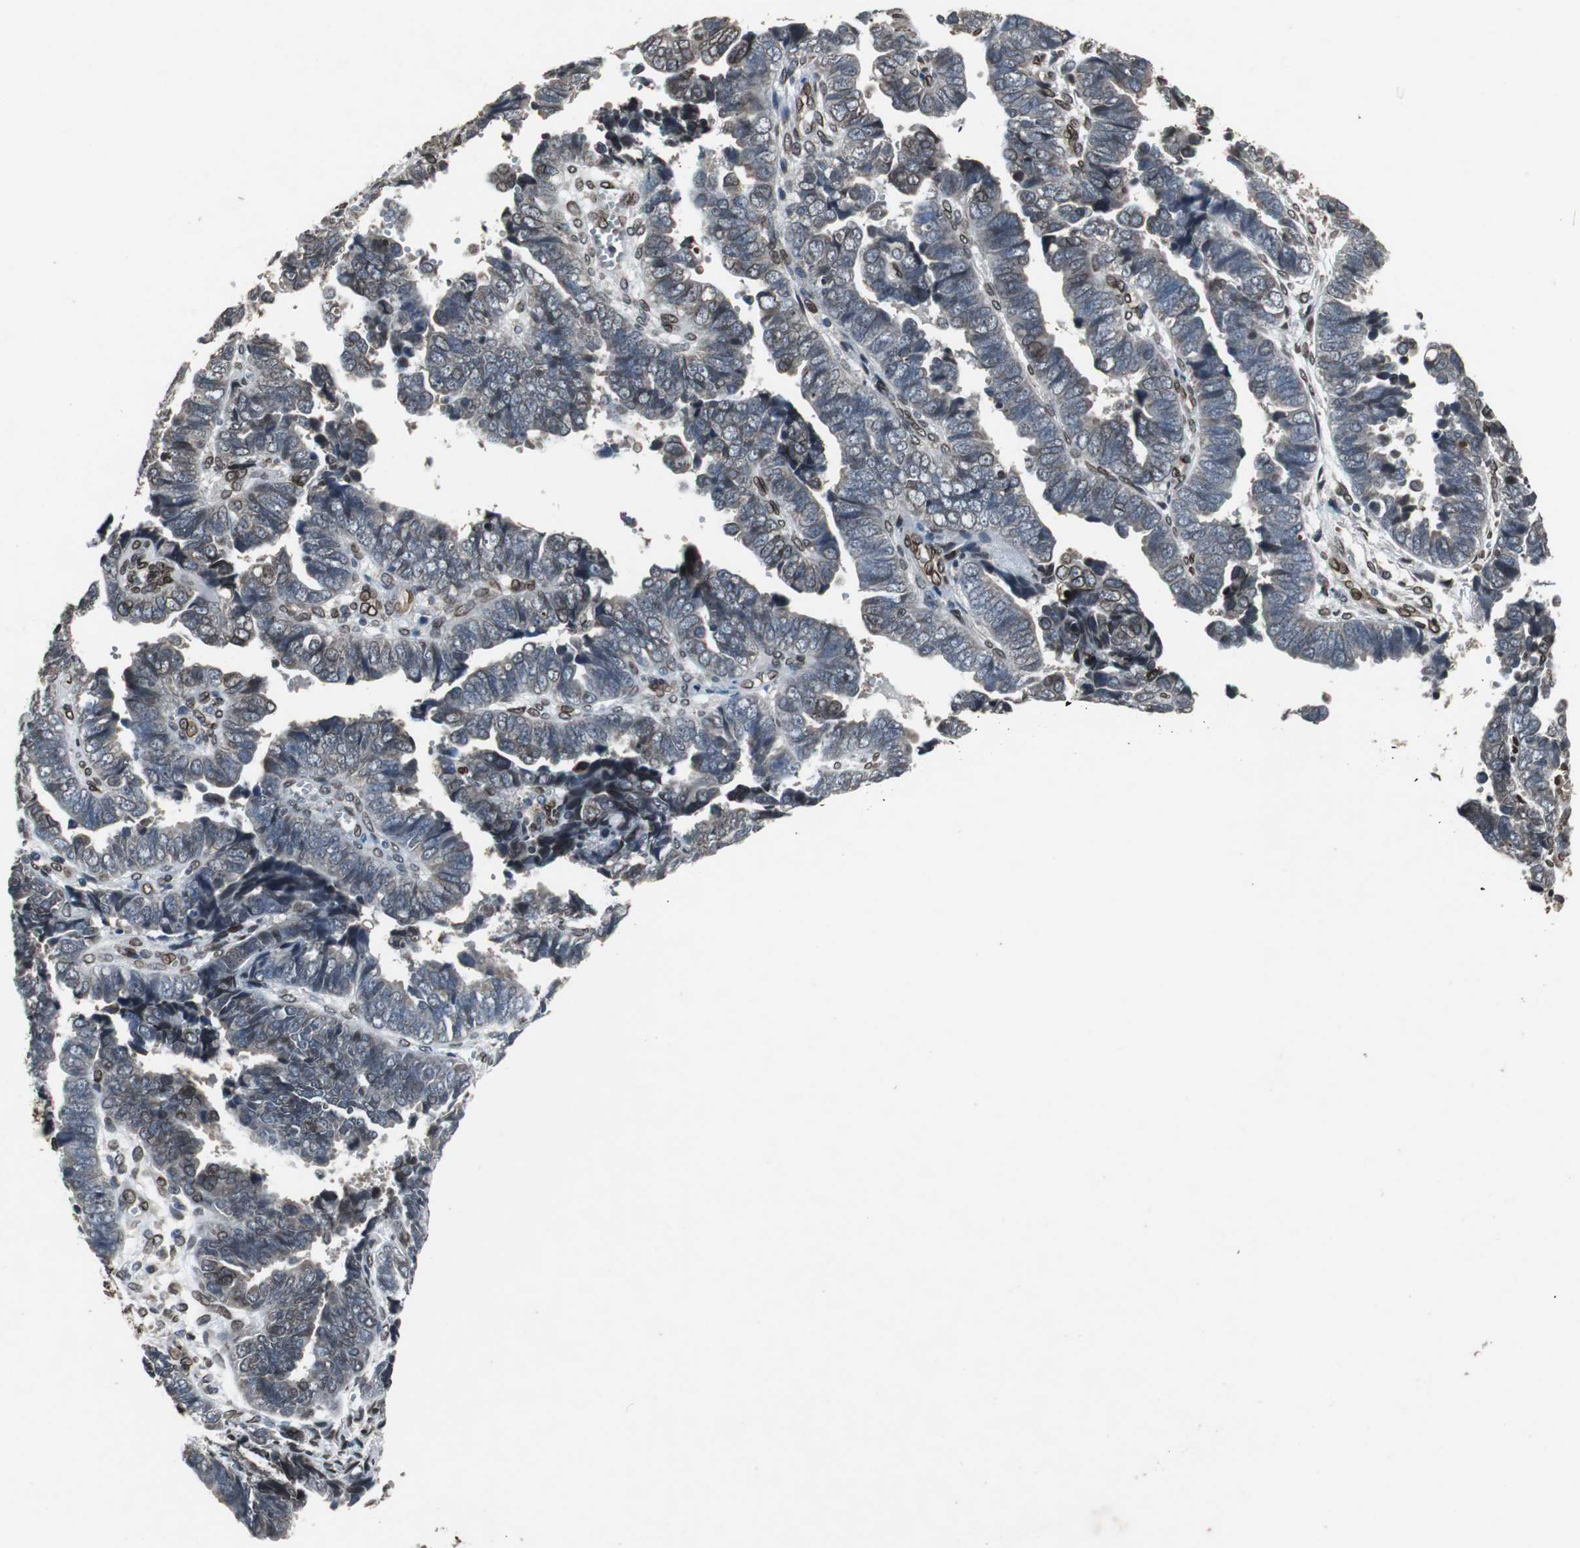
{"staining": {"intensity": "strong", "quantity": "<25%", "location": "cytoplasmic/membranous,nuclear"}, "tissue": "endometrial cancer", "cell_type": "Tumor cells", "image_type": "cancer", "snomed": [{"axis": "morphology", "description": "Adenocarcinoma, NOS"}, {"axis": "topography", "description": "Endometrium"}], "caption": "The immunohistochemical stain labels strong cytoplasmic/membranous and nuclear staining in tumor cells of endometrial cancer (adenocarcinoma) tissue. (Brightfield microscopy of DAB IHC at high magnification).", "gene": "LMNA", "patient": {"sex": "female", "age": 75}}